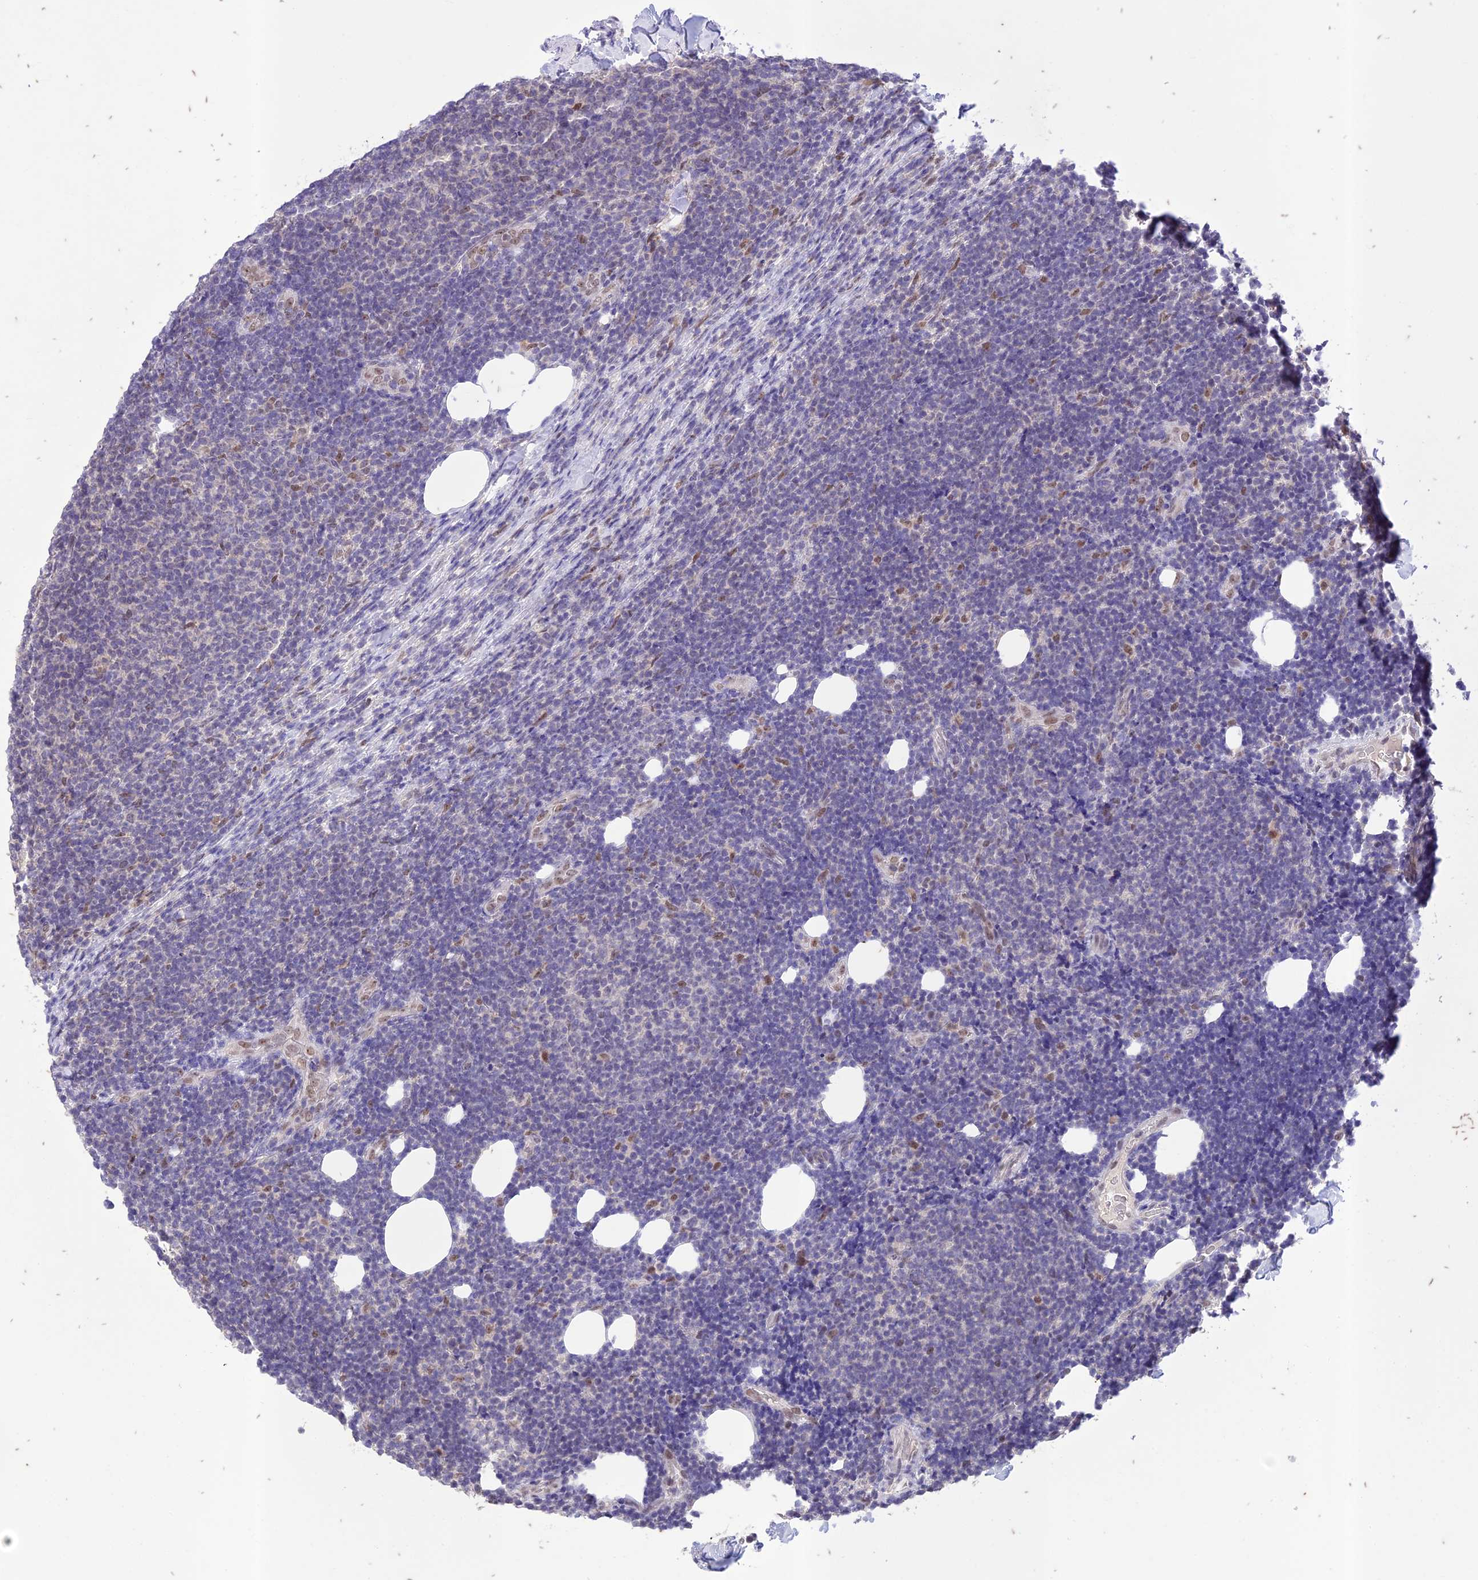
{"staining": {"intensity": "negative", "quantity": "none", "location": "none"}, "tissue": "lymphoma", "cell_type": "Tumor cells", "image_type": "cancer", "snomed": [{"axis": "morphology", "description": "Malignant lymphoma, non-Hodgkin's type, Low grade"}, {"axis": "topography", "description": "Lymph node"}], "caption": "This is an immunohistochemistry histopathology image of human low-grade malignant lymphoma, non-Hodgkin's type. There is no staining in tumor cells.", "gene": "POP4", "patient": {"sex": "male", "age": 66}}